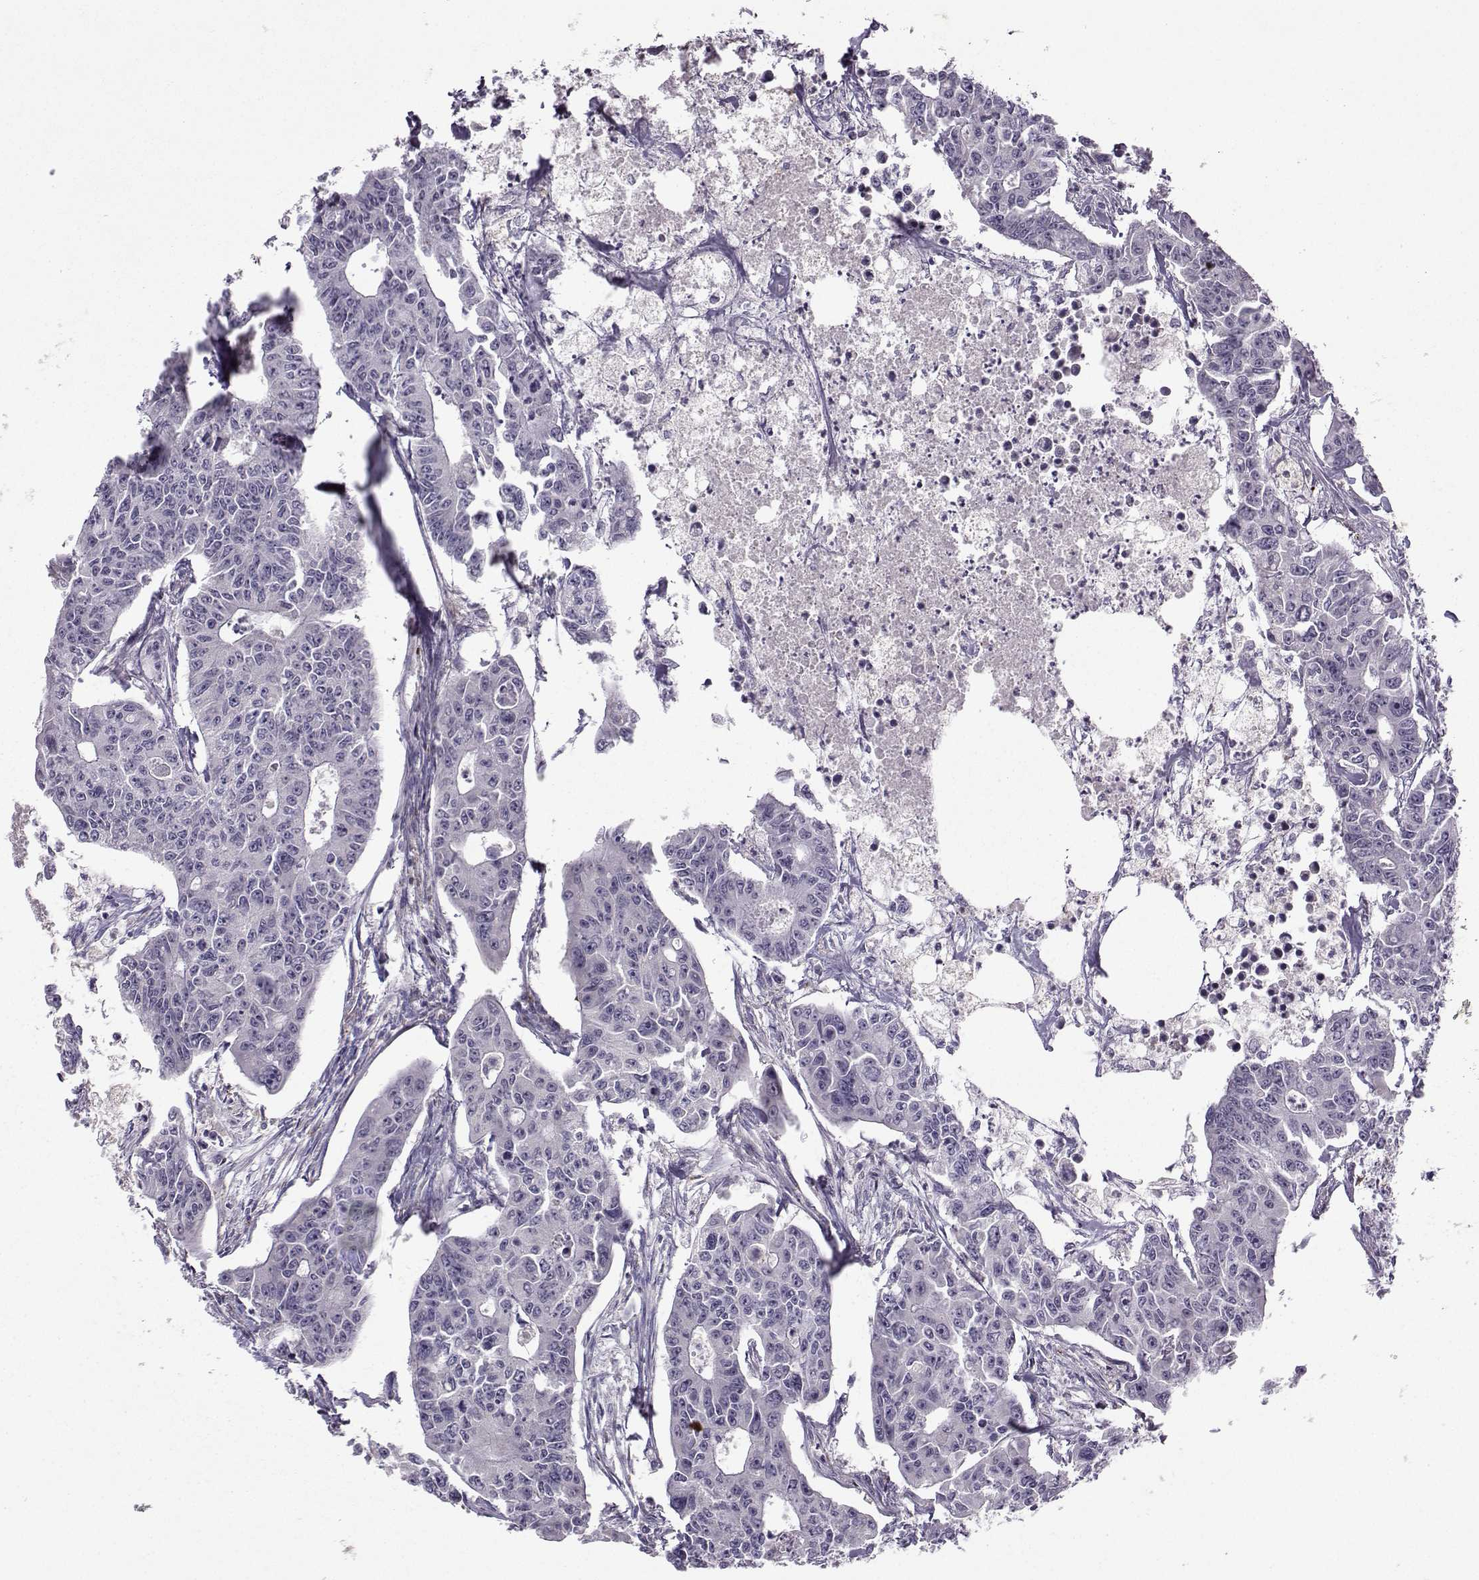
{"staining": {"intensity": "negative", "quantity": "none", "location": "none"}, "tissue": "colorectal cancer", "cell_type": "Tumor cells", "image_type": "cancer", "snomed": [{"axis": "morphology", "description": "Adenocarcinoma, NOS"}, {"axis": "topography", "description": "Colon"}], "caption": "Tumor cells are negative for brown protein staining in adenocarcinoma (colorectal).", "gene": "FCAMR", "patient": {"sex": "male", "age": 70}}